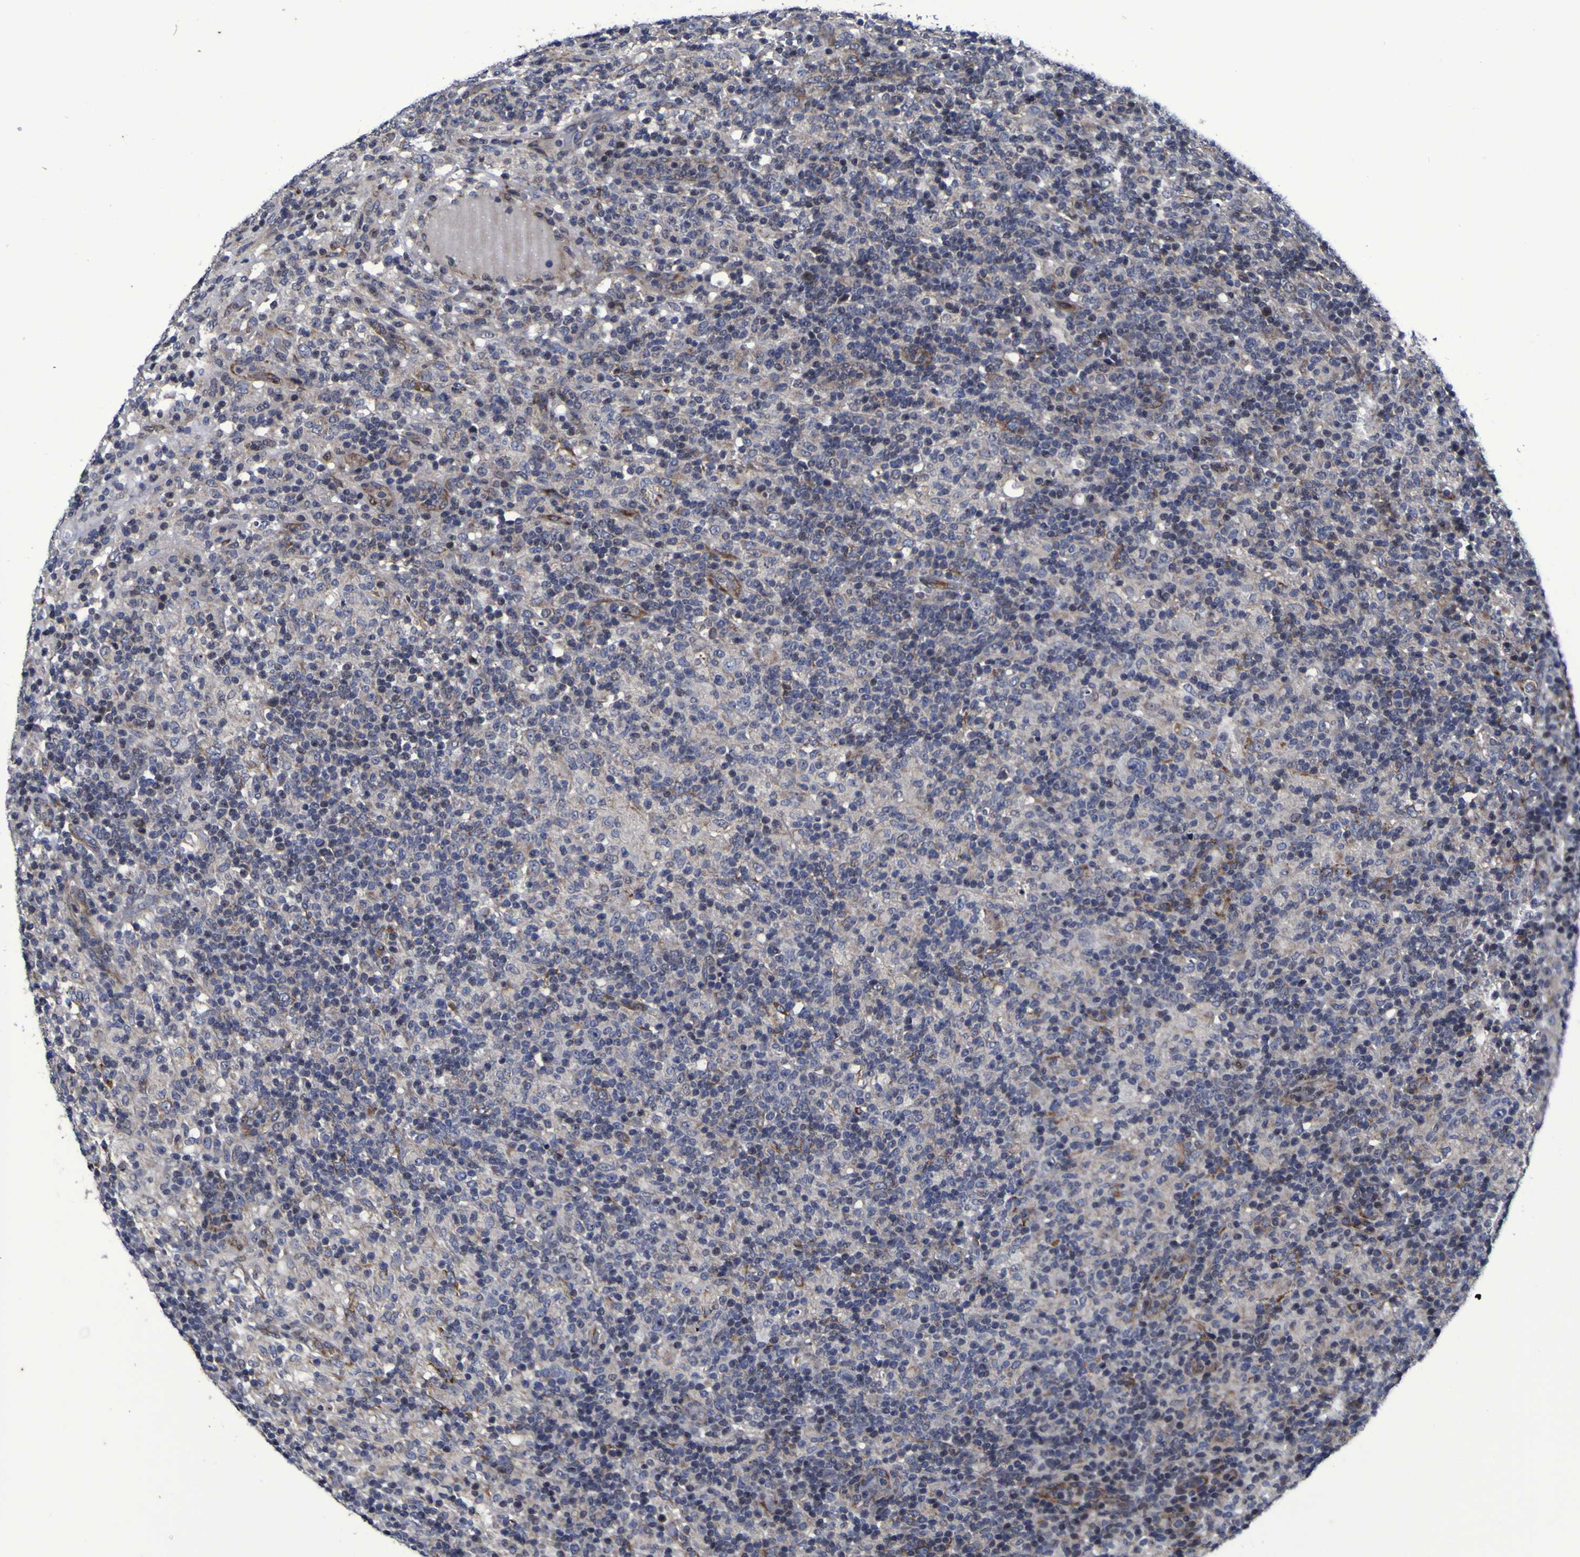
{"staining": {"intensity": "negative", "quantity": "none", "location": "none"}, "tissue": "lymphoma", "cell_type": "Tumor cells", "image_type": "cancer", "snomed": [{"axis": "morphology", "description": "Hodgkin's disease, NOS"}, {"axis": "topography", "description": "Lymph node"}], "caption": "An immunohistochemistry (IHC) micrograph of Hodgkin's disease is shown. There is no staining in tumor cells of Hodgkin's disease. The staining was performed using DAB to visualize the protein expression in brown, while the nuclei were stained in blue with hematoxylin (Magnification: 20x).", "gene": "P3H1", "patient": {"sex": "male", "age": 70}}